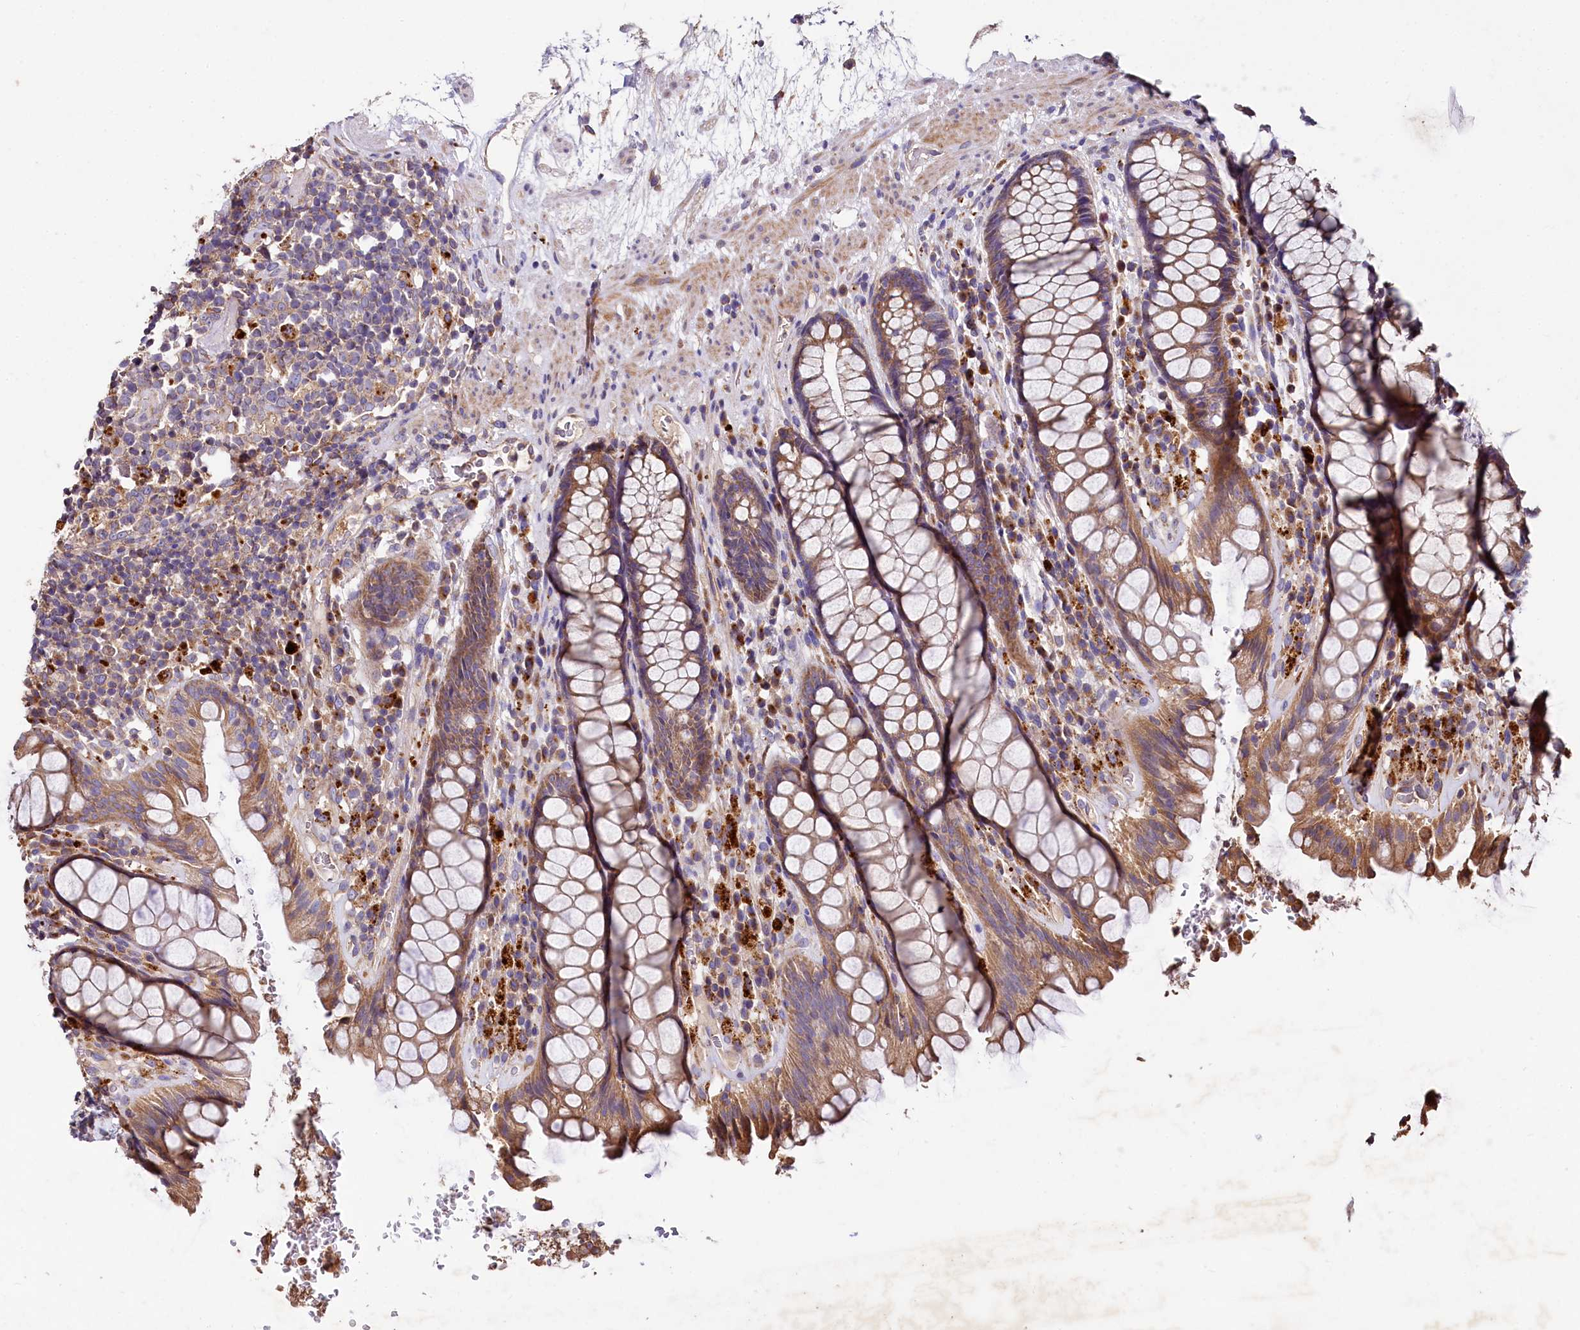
{"staining": {"intensity": "moderate", "quantity": ">75%", "location": "cytoplasmic/membranous"}, "tissue": "rectum", "cell_type": "Glandular cells", "image_type": "normal", "snomed": [{"axis": "morphology", "description": "Normal tissue, NOS"}, {"axis": "topography", "description": "Rectum"}], "caption": "Immunohistochemical staining of unremarkable rectum demonstrates moderate cytoplasmic/membranous protein positivity in about >75% of glandular cells.", "gene": "SPRYD3", "patient": {"sex": "male", "age": 64}}